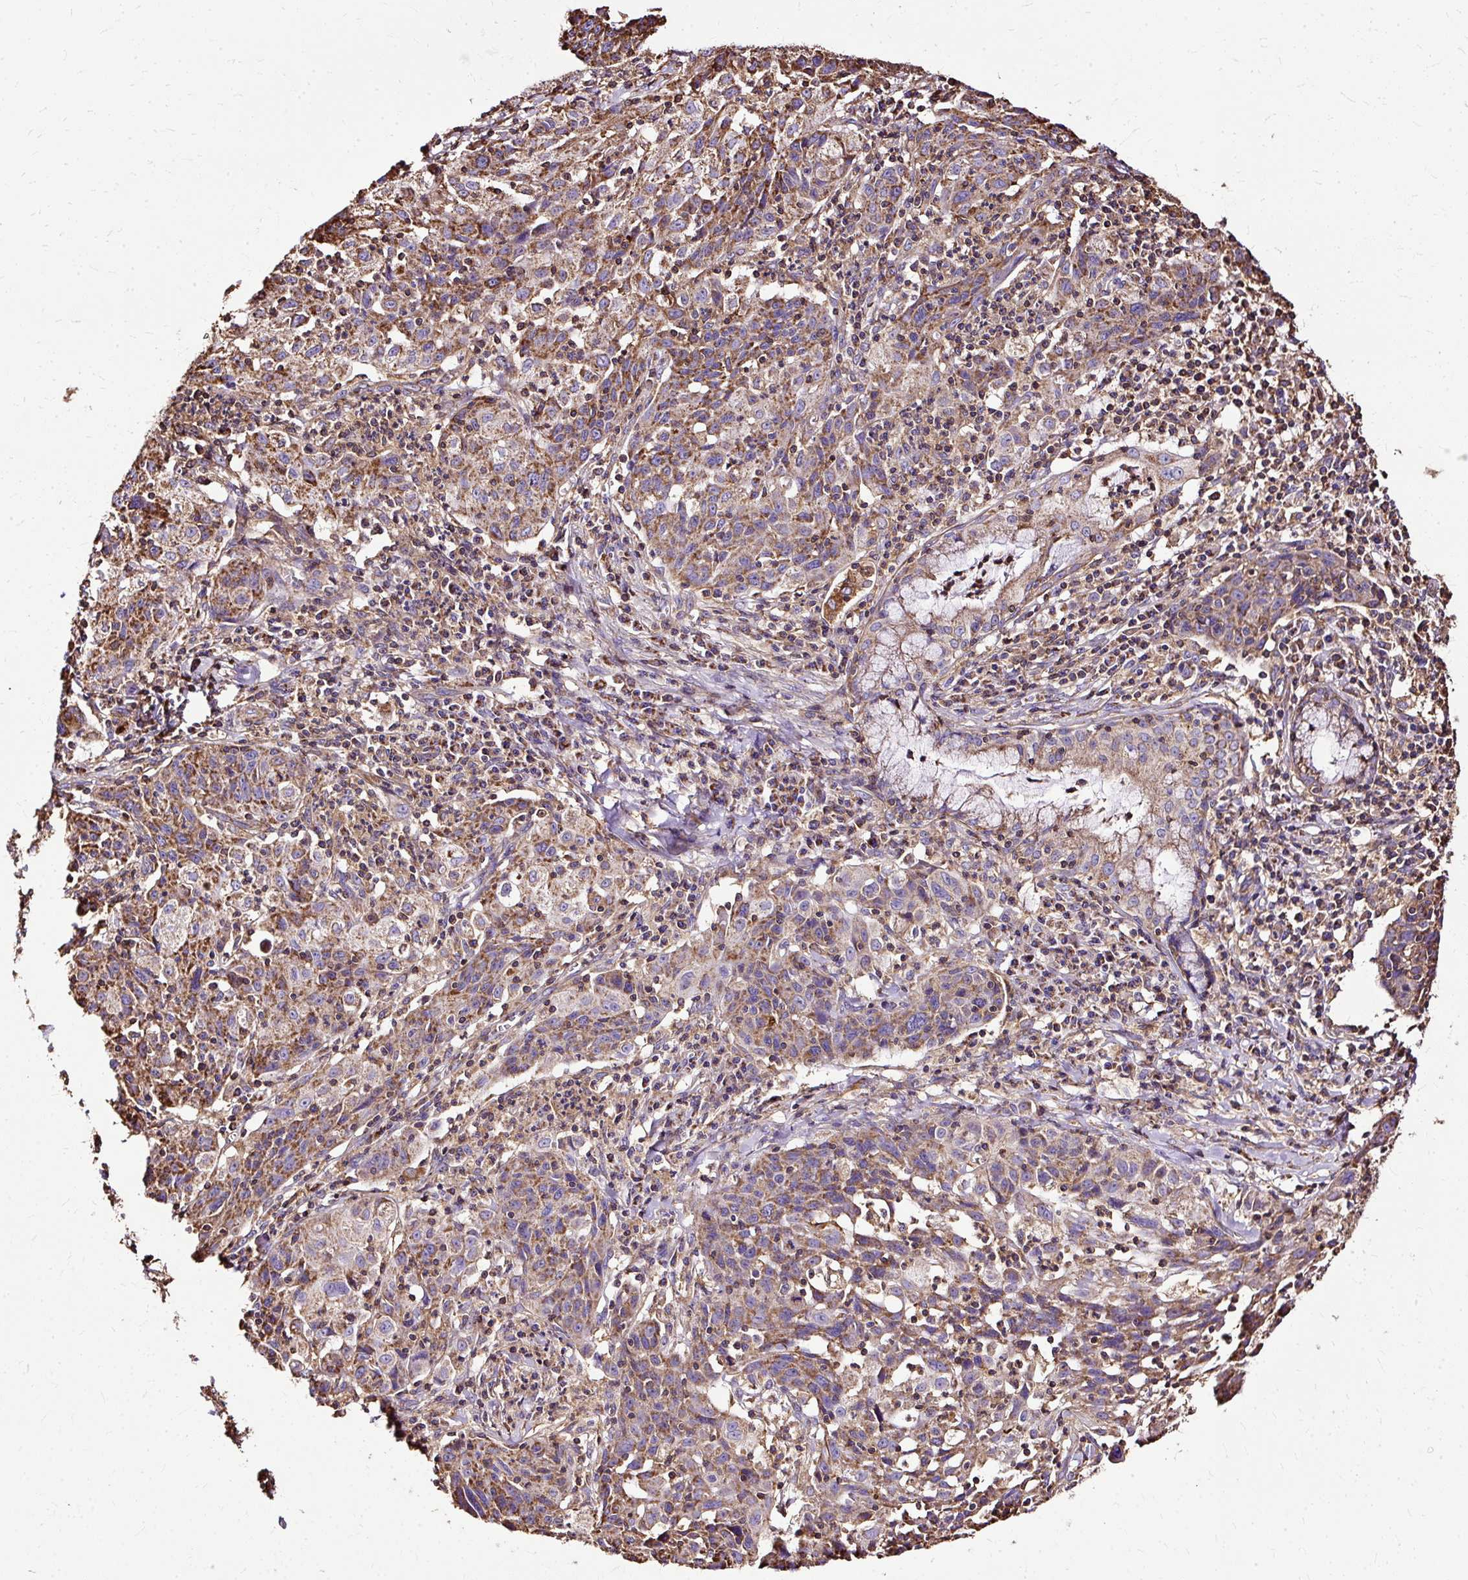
{"staining": {"intensity": "moderate", "quantity": ">75%", "location": "cytoplasmic/membranous"}, "tissue": "lung cancer", "cell_type": "Tumor cells", "image_type": "cancer", "snomed": [{"axis": "morphology", "description": "Squamous cell carcinoma, NOS"}, {"axis": "morphology", "description": "Squamous cell carcinoma, metastatic, NOS"}, {"axis": "topography", "description": "Bronchus"}, {"axis": "topography", "description": "Lung"}], "caption": "Moderate cytoplasmic/membranous staining is seen in about >75% of tumor cells in squamous cell carcinoma (lung).", "gene": "KLHL11", "patient": {"sex": "male", "age": 62}}